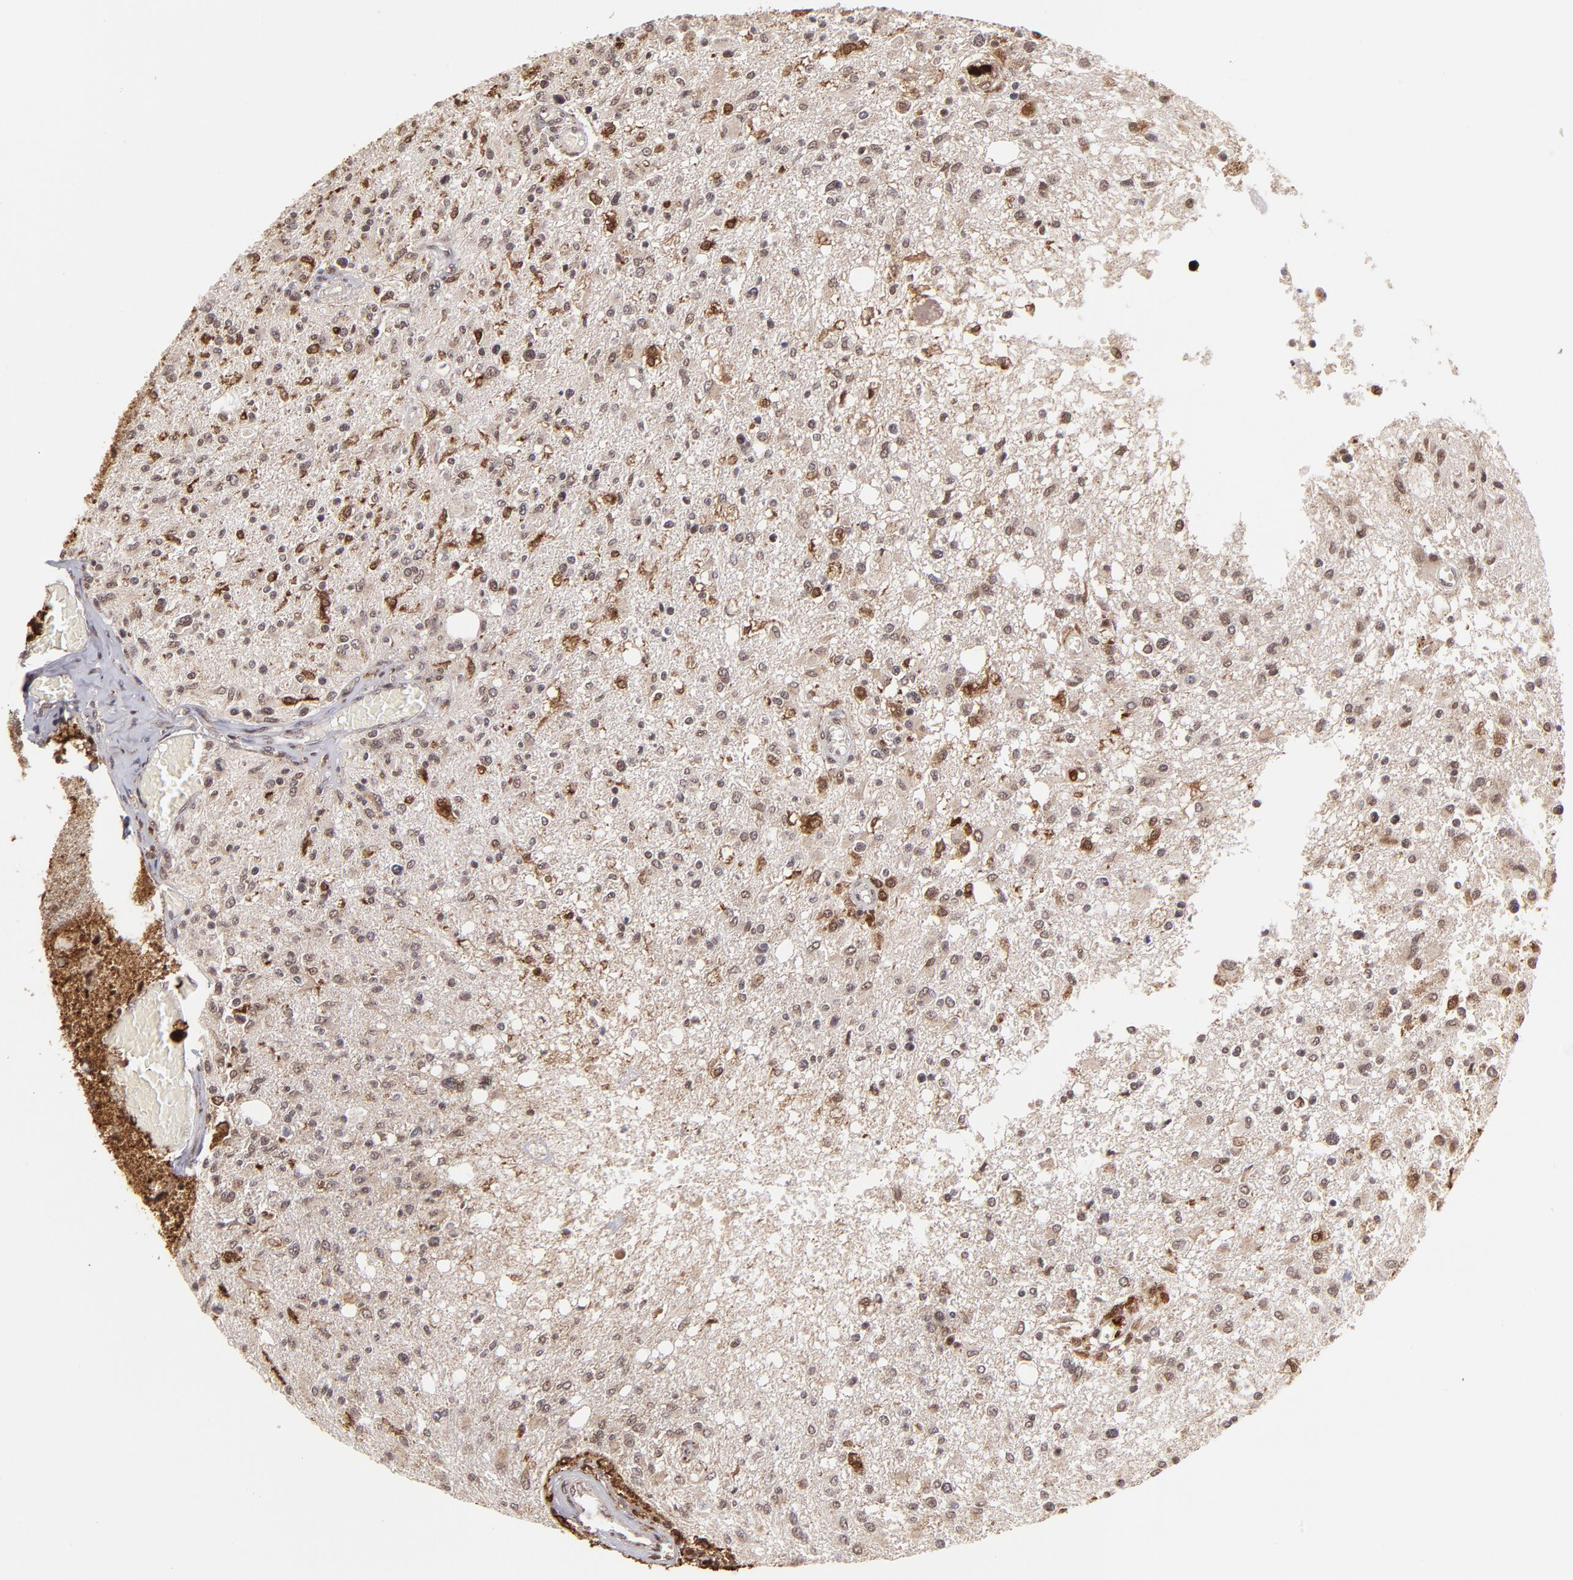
{"staining": {"intensity": "moderate", "quantity": ">75%", "location": "cytoplasmic/membranous,nuclear"}, "tissue": "glioma", "cell_type": "Tumor cells", "image_type": "cancer", "snomed": [{"axis": "morphology", "description": "Glioma, malignant, High grade"}, {"axis": "topography", "description": "Cerebral cortex"}], "caption": "Protein expression analysis of human malignant glioma (high-grade) reveals moderate cytoplasmic/membranous and nuclear expression in approximately >75% of tumor cells.", "gene": "ZFX", "patient": {"sex": "male", "age": 76}}